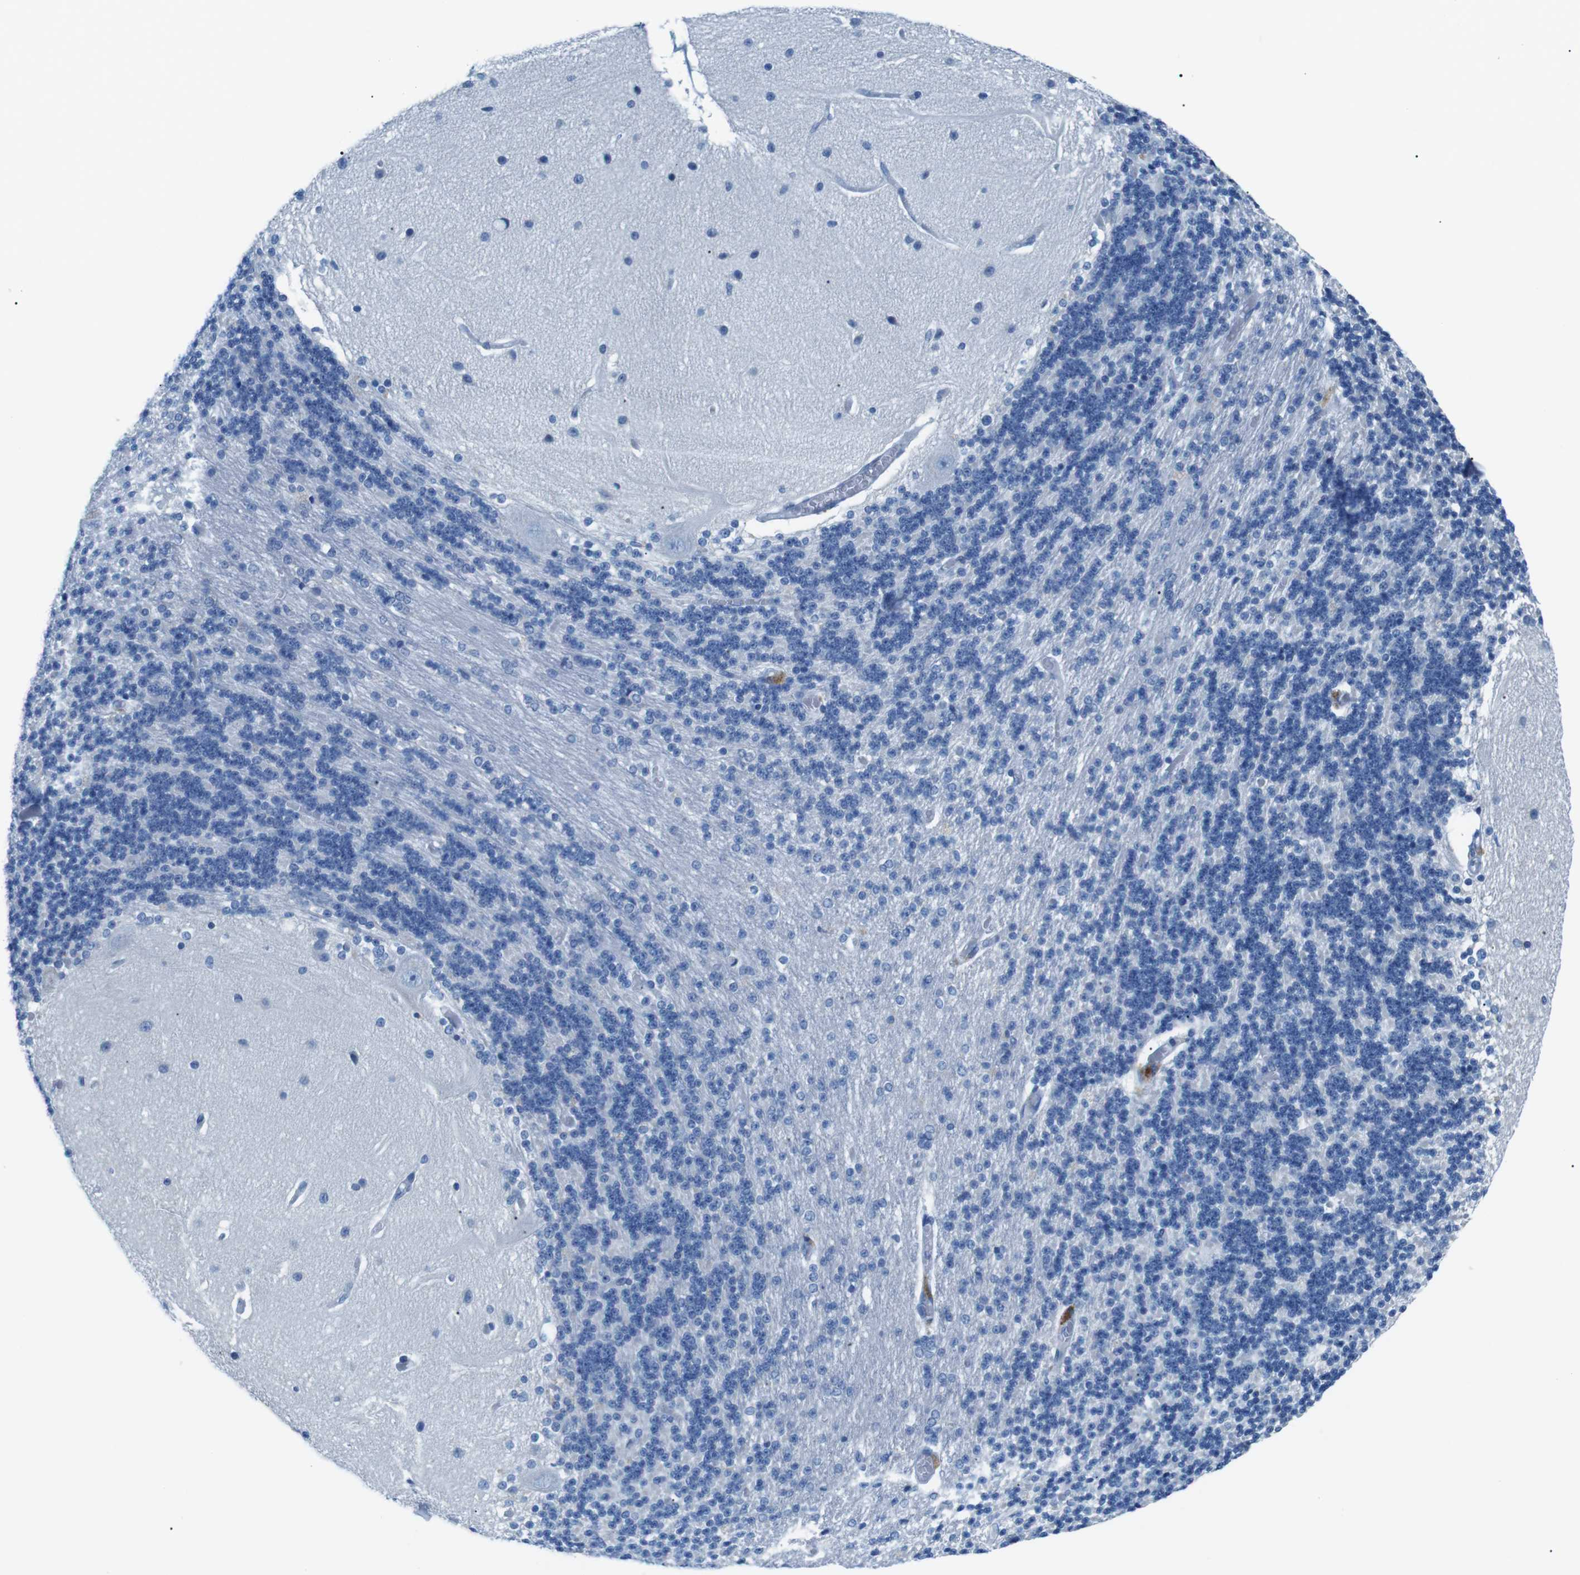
{"staining": {"intensity": "negative", "quantity": "none", "location": "none"}, "tissue": "cerebellum", "cell_type": "Cells in granular layer", "image_type": "normal", "snomed": [{"axis": "morphology", "description": "Normal tissue, NOS"}, {"axis": "topography", "description": "Cerebellum"}], "caption": "Micrograph shows no protein positivity in cells in granular layer of unremarkable cerebellum.", "gene": "MUC2", "patient": {"sex": "female", "age": 54}}